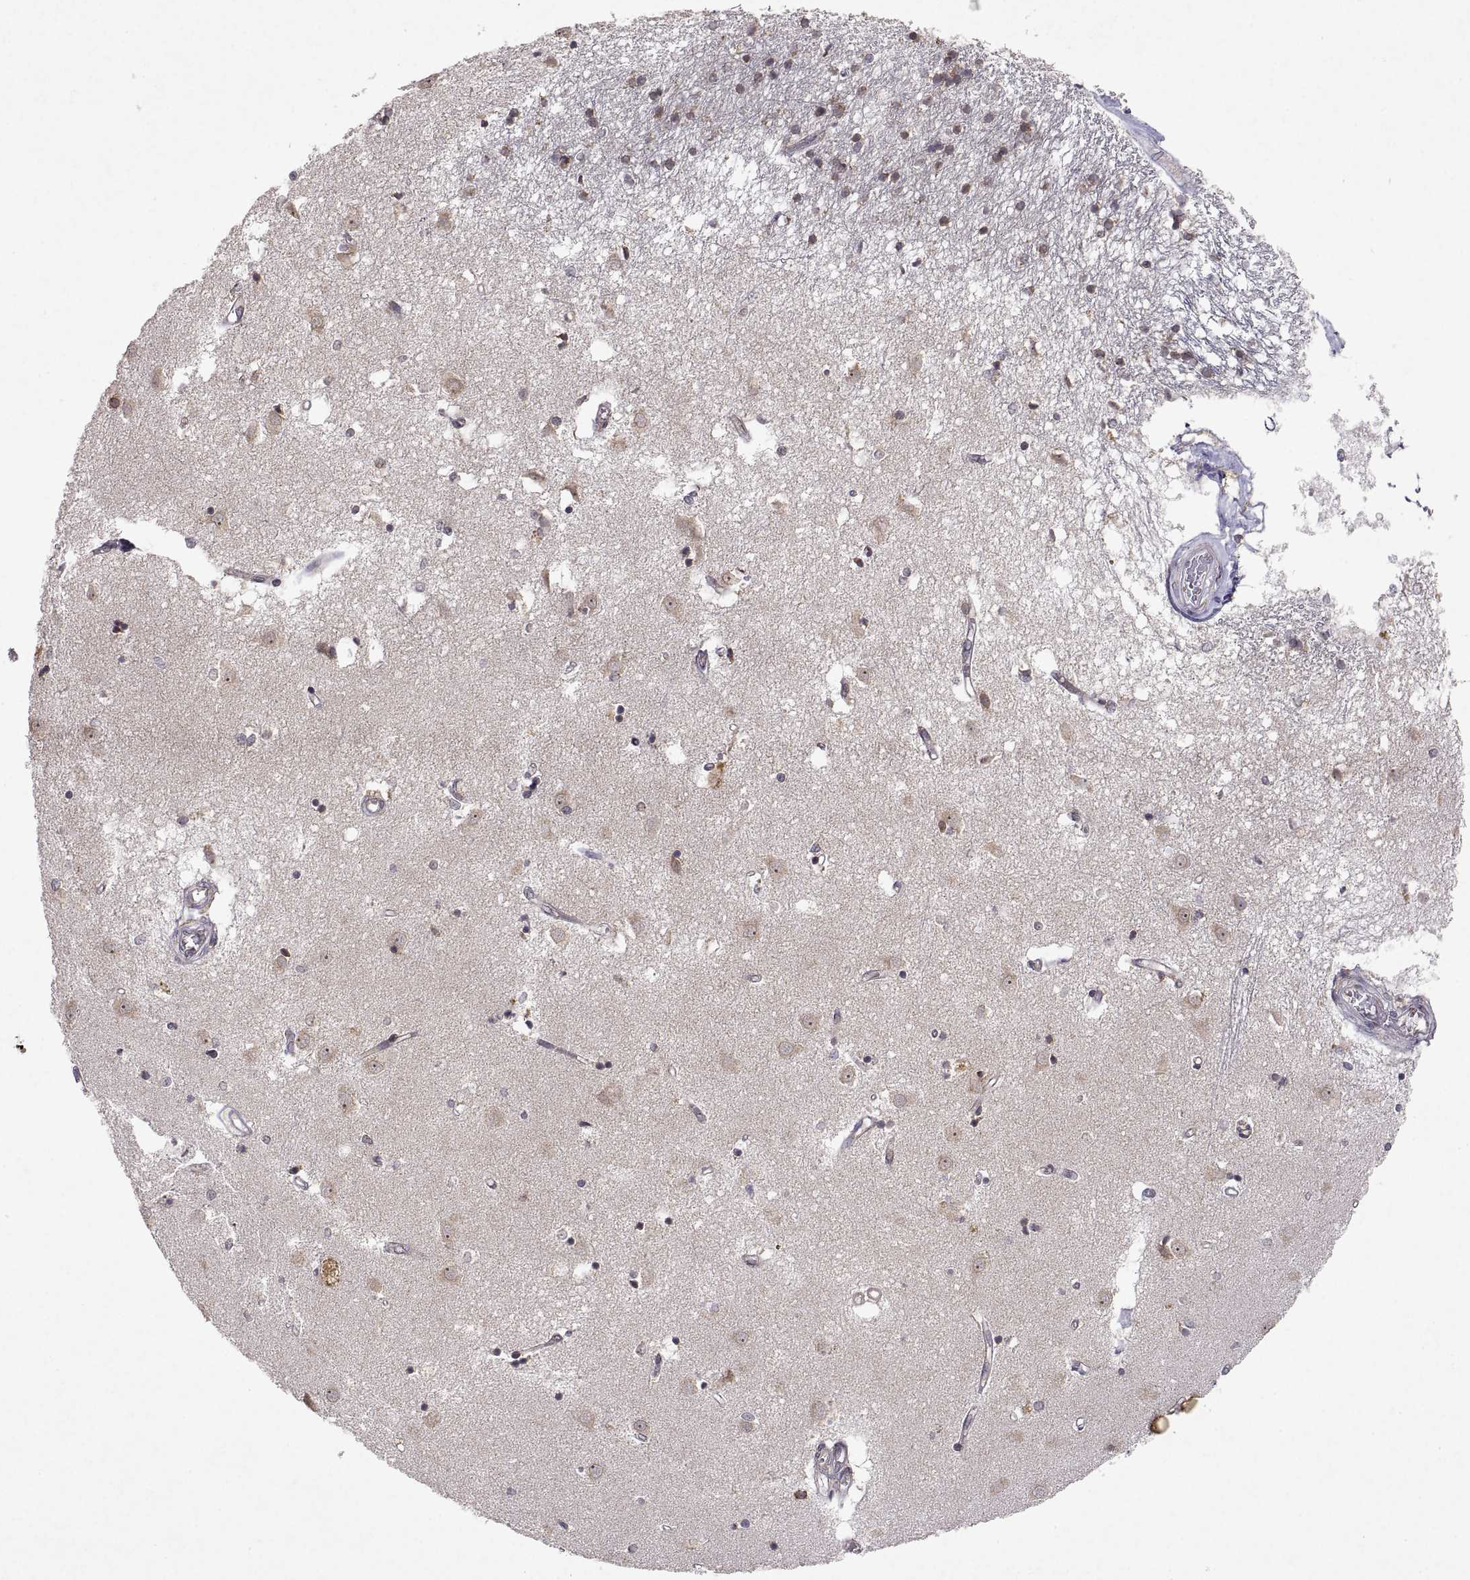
{"staining": {"intensity": "weak", "quantity": "25%-75%", "location": "cytoplasmic/membranous"}, "tissue": "caudate", "cell_type": "Glial cells", "image_type": "normal", "snomed": [{"axis": "morphology", "description": "Normal tissue, NOS"}, {"axis": "topography", "description": "Lateral ventricle wall"}], "caption": "DAB (3,3'-diaminobenzidine) immunohistochemical staining of normal caudate reveals weak cytoplasmic/membranous protein staining in about 25%-75% of glial cells.", "gene": "MANBAL", "patient": {"sex": "male", "age": 54}}